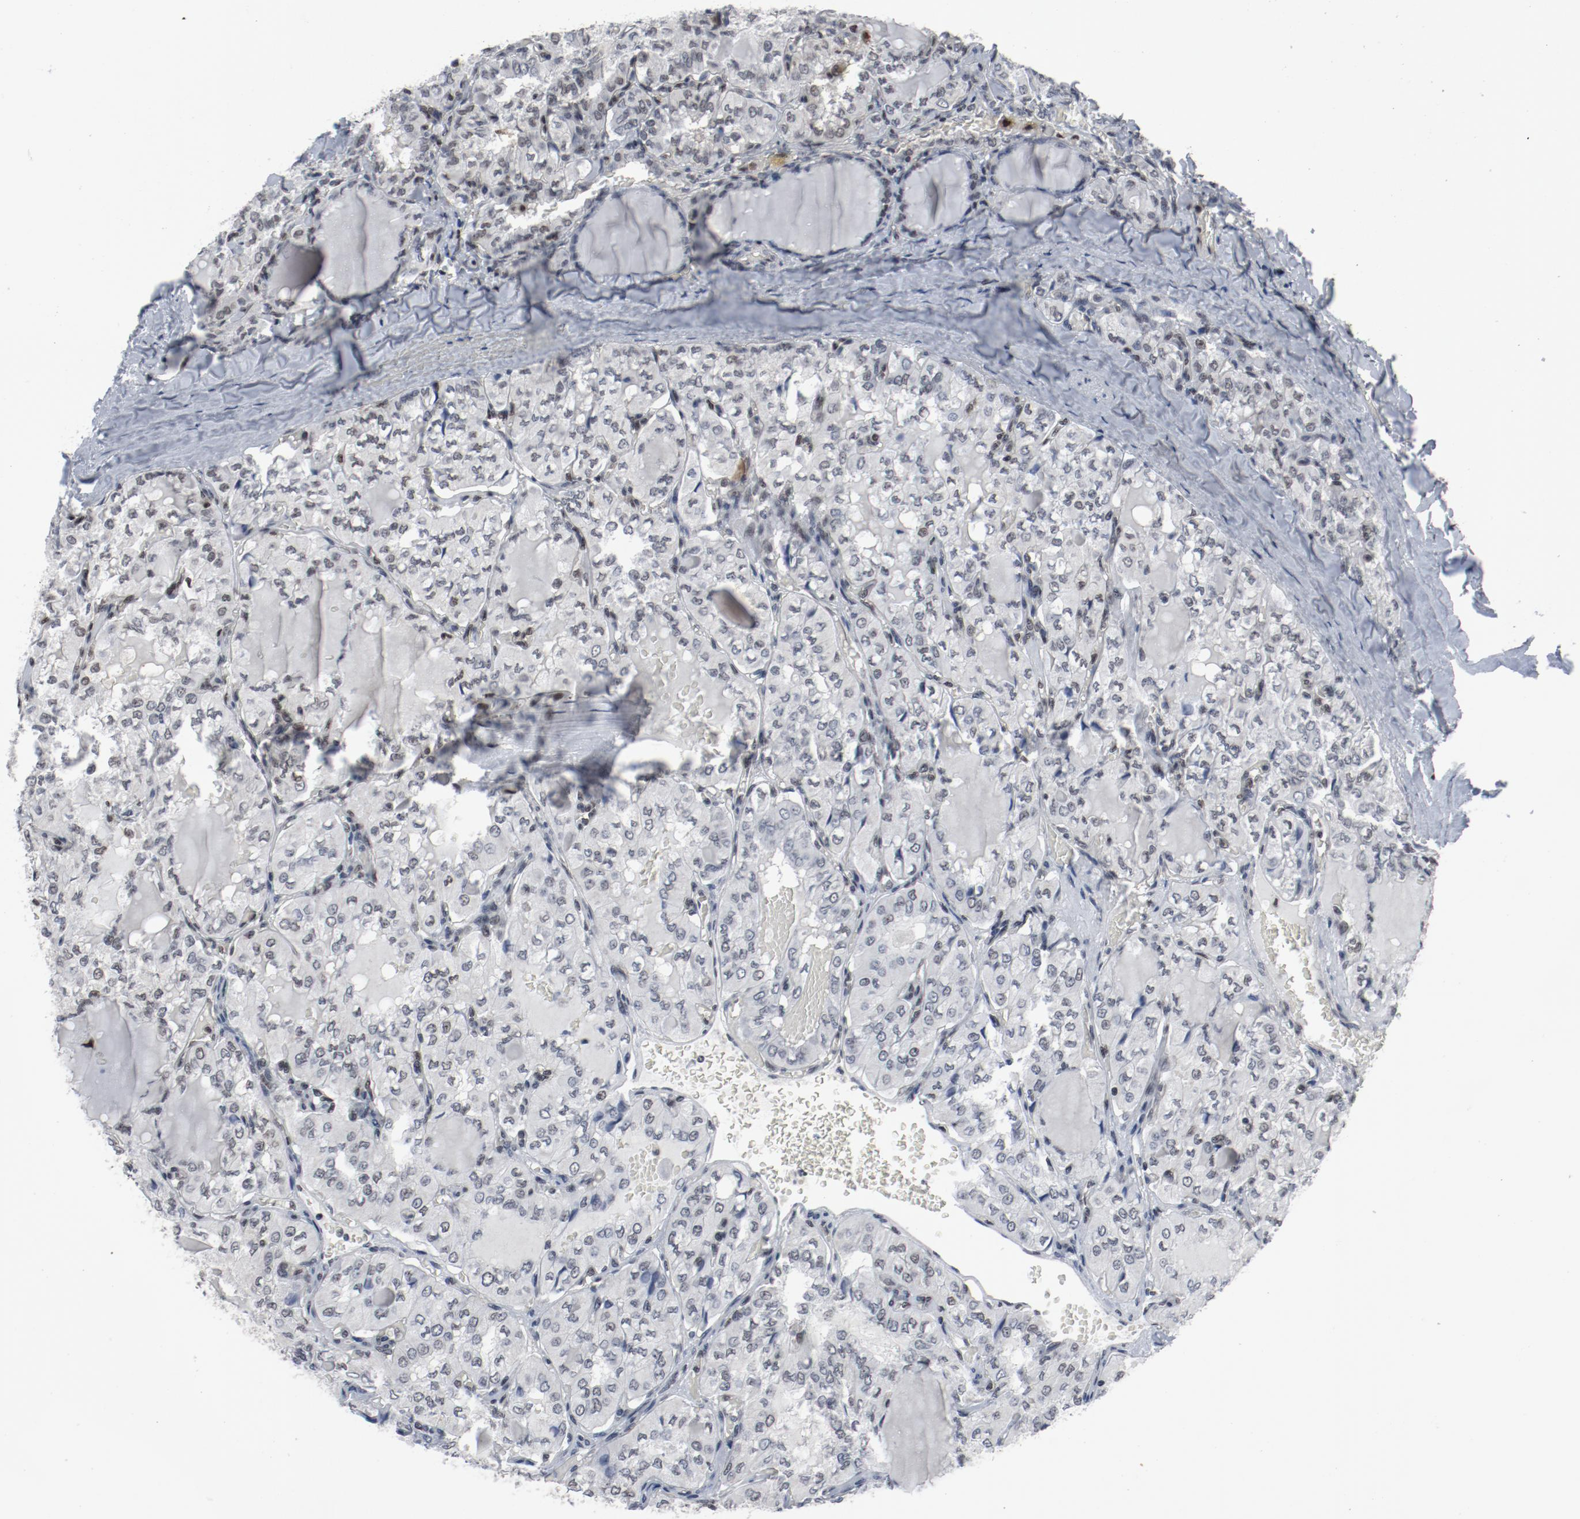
{"staining": {"intensity": "weak", "quantity": "<25%", "location": "nuclear"}, "tissue": "thyroid cancer", "cell_type": "Tumor cells", "image_type": "cancer", "snomed": [{"axis": "morphology", "description": "Papillary adenocarcinoma, NOS"}, {"axis": "topography", "description": "Thyroid gland"}], "caption": "Immunohistochemistry of human thyroid cancer (papillary adenocarcinoma) reveals no staining in tumor cells.", "gene": "JMJD6", "patient": {"sex": "male", "age": 20}}